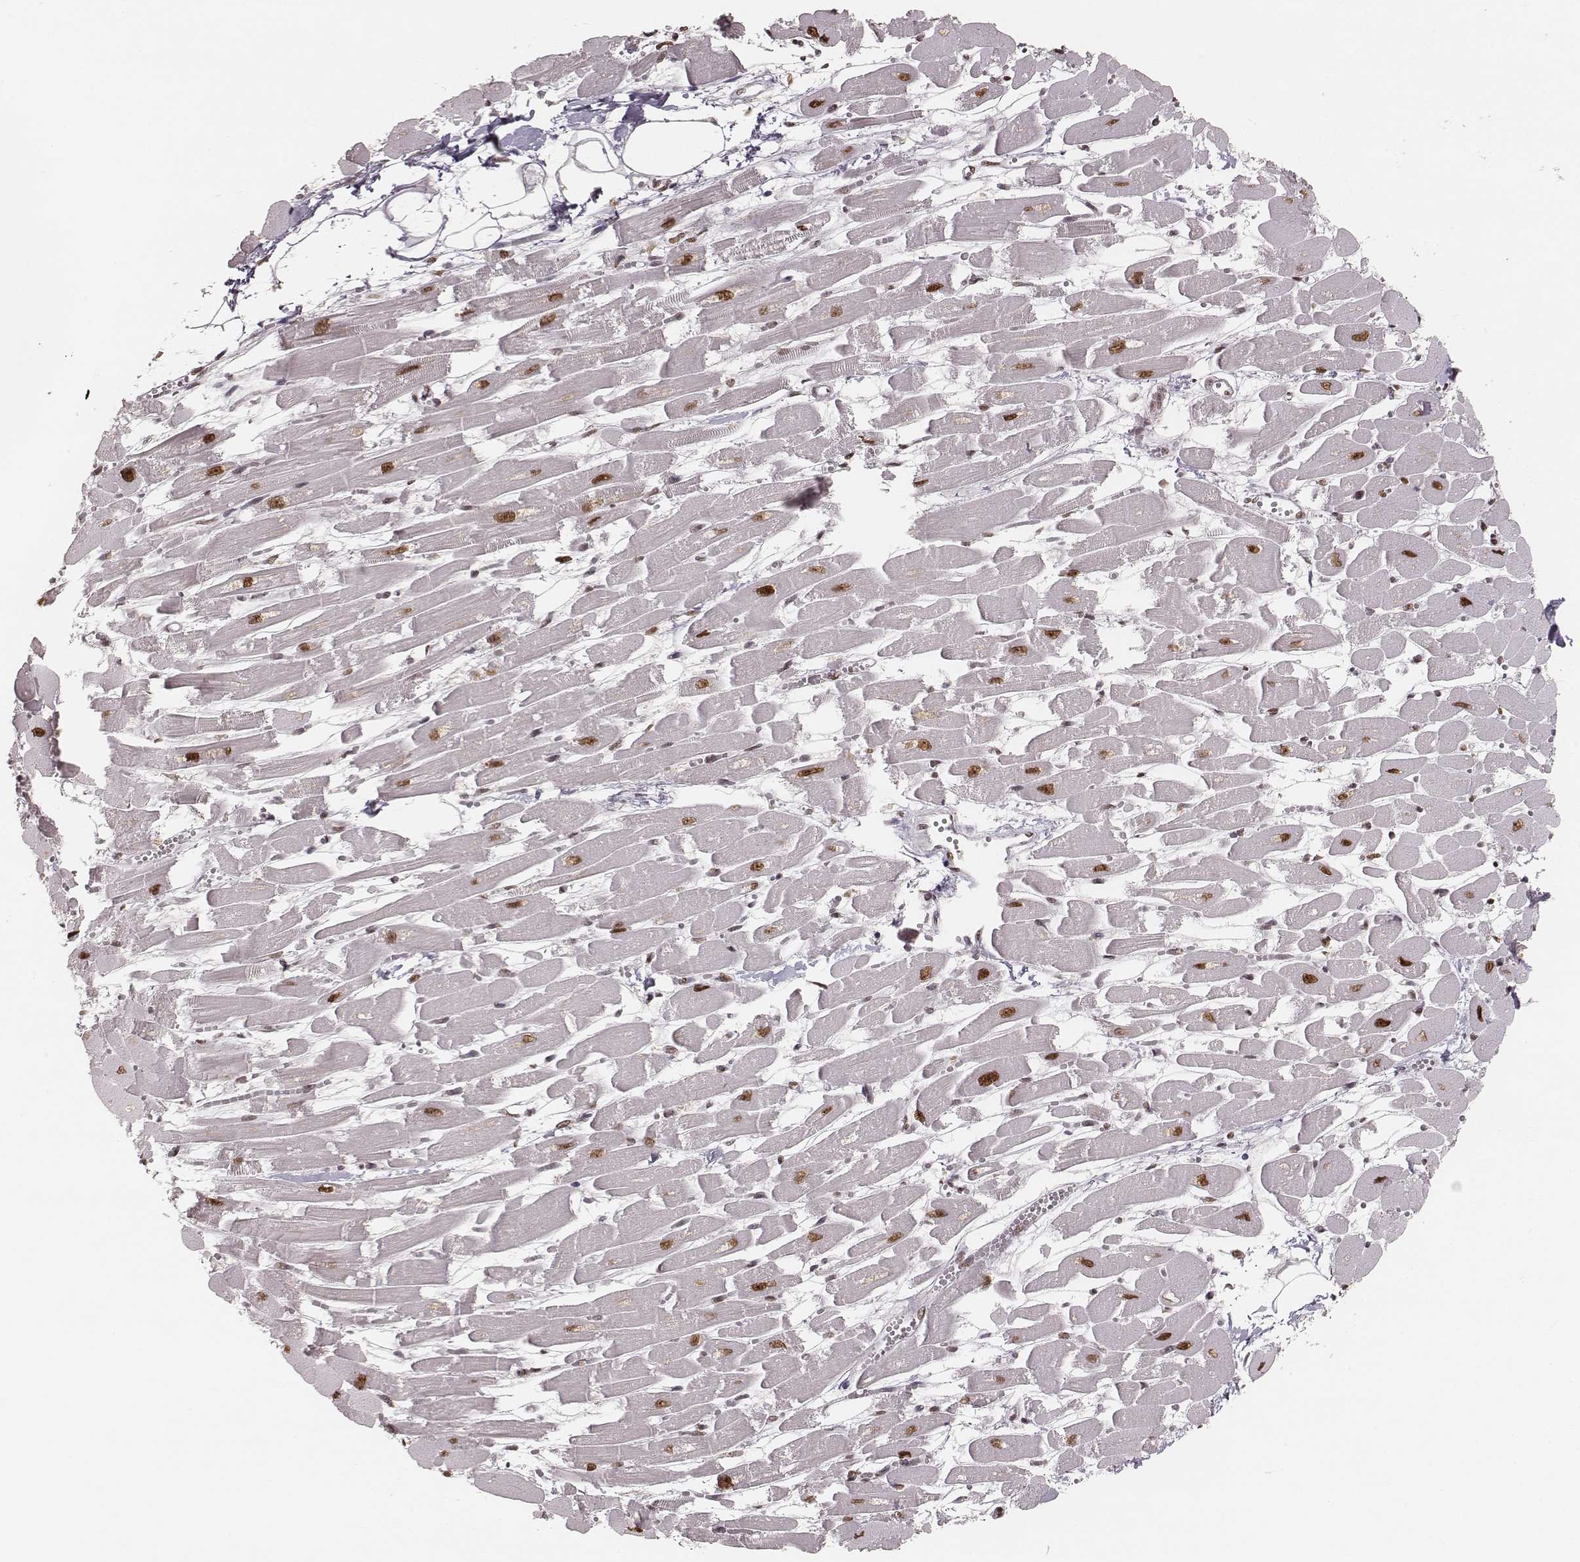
{"staining": {"intensity": "moderate", "quantity": ">75%", "location": "nuclear"}, "tissue": "heart muscle", "cell_type": "Cardiomyocytes", "image_type": "normal", "snomed": [{"axis": "morphology", "description": "Normal tissue, NOS"}, {"axis": "topography", "description": "Heart"}], "caption": "IHC of normal heart muscle exhibits medium levels of moderate nuclear positivity in approximately >75% of cardiomyocytes. The protein is stained brown, and the nuclei are stained in blue (DAB (3,3'-diaminobenzidine) IHC with brightfield microscopy, high magnification).", "gene": "PARP1", "patient": {"sex": "female", "age": 52}}